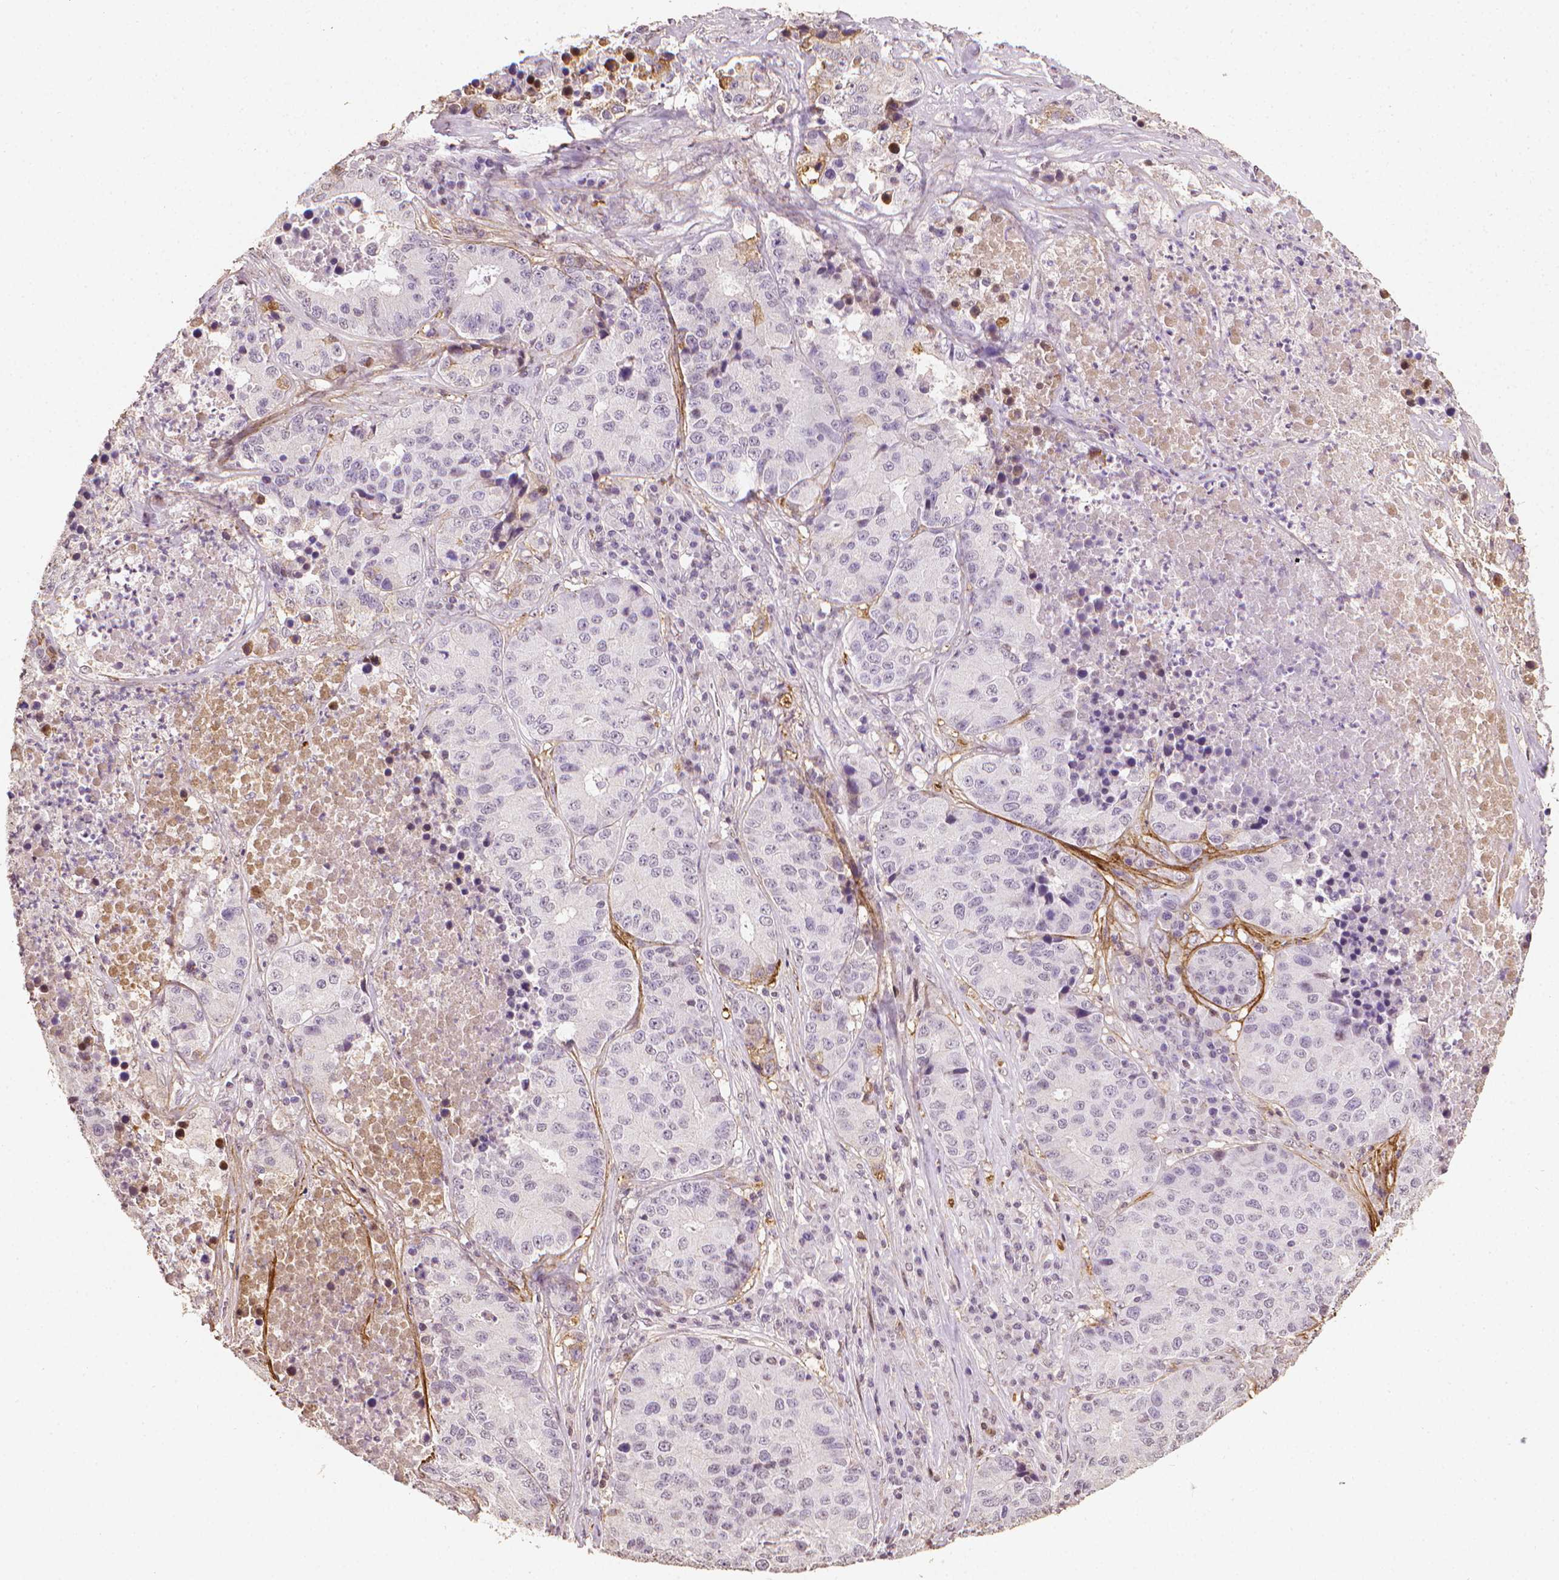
{"staining": {"intensity": "negative", "quantity": "none", "location": "none"}, "tissue": "stomach cancer", "cell_type": "Tumor cells", "image_type": "cancer", "snomed": [{"axis": "morphology", "description": "Adenocarcinoma, NOS"}, {"axis": "topography", "description": "Stomach"}], "caption": "This is a histopathology image of IHC staining of stomach cancer, which shows no expression in tumor cells.", "gene": "DCN", "patient": {"sex": "male", "age": 71}}